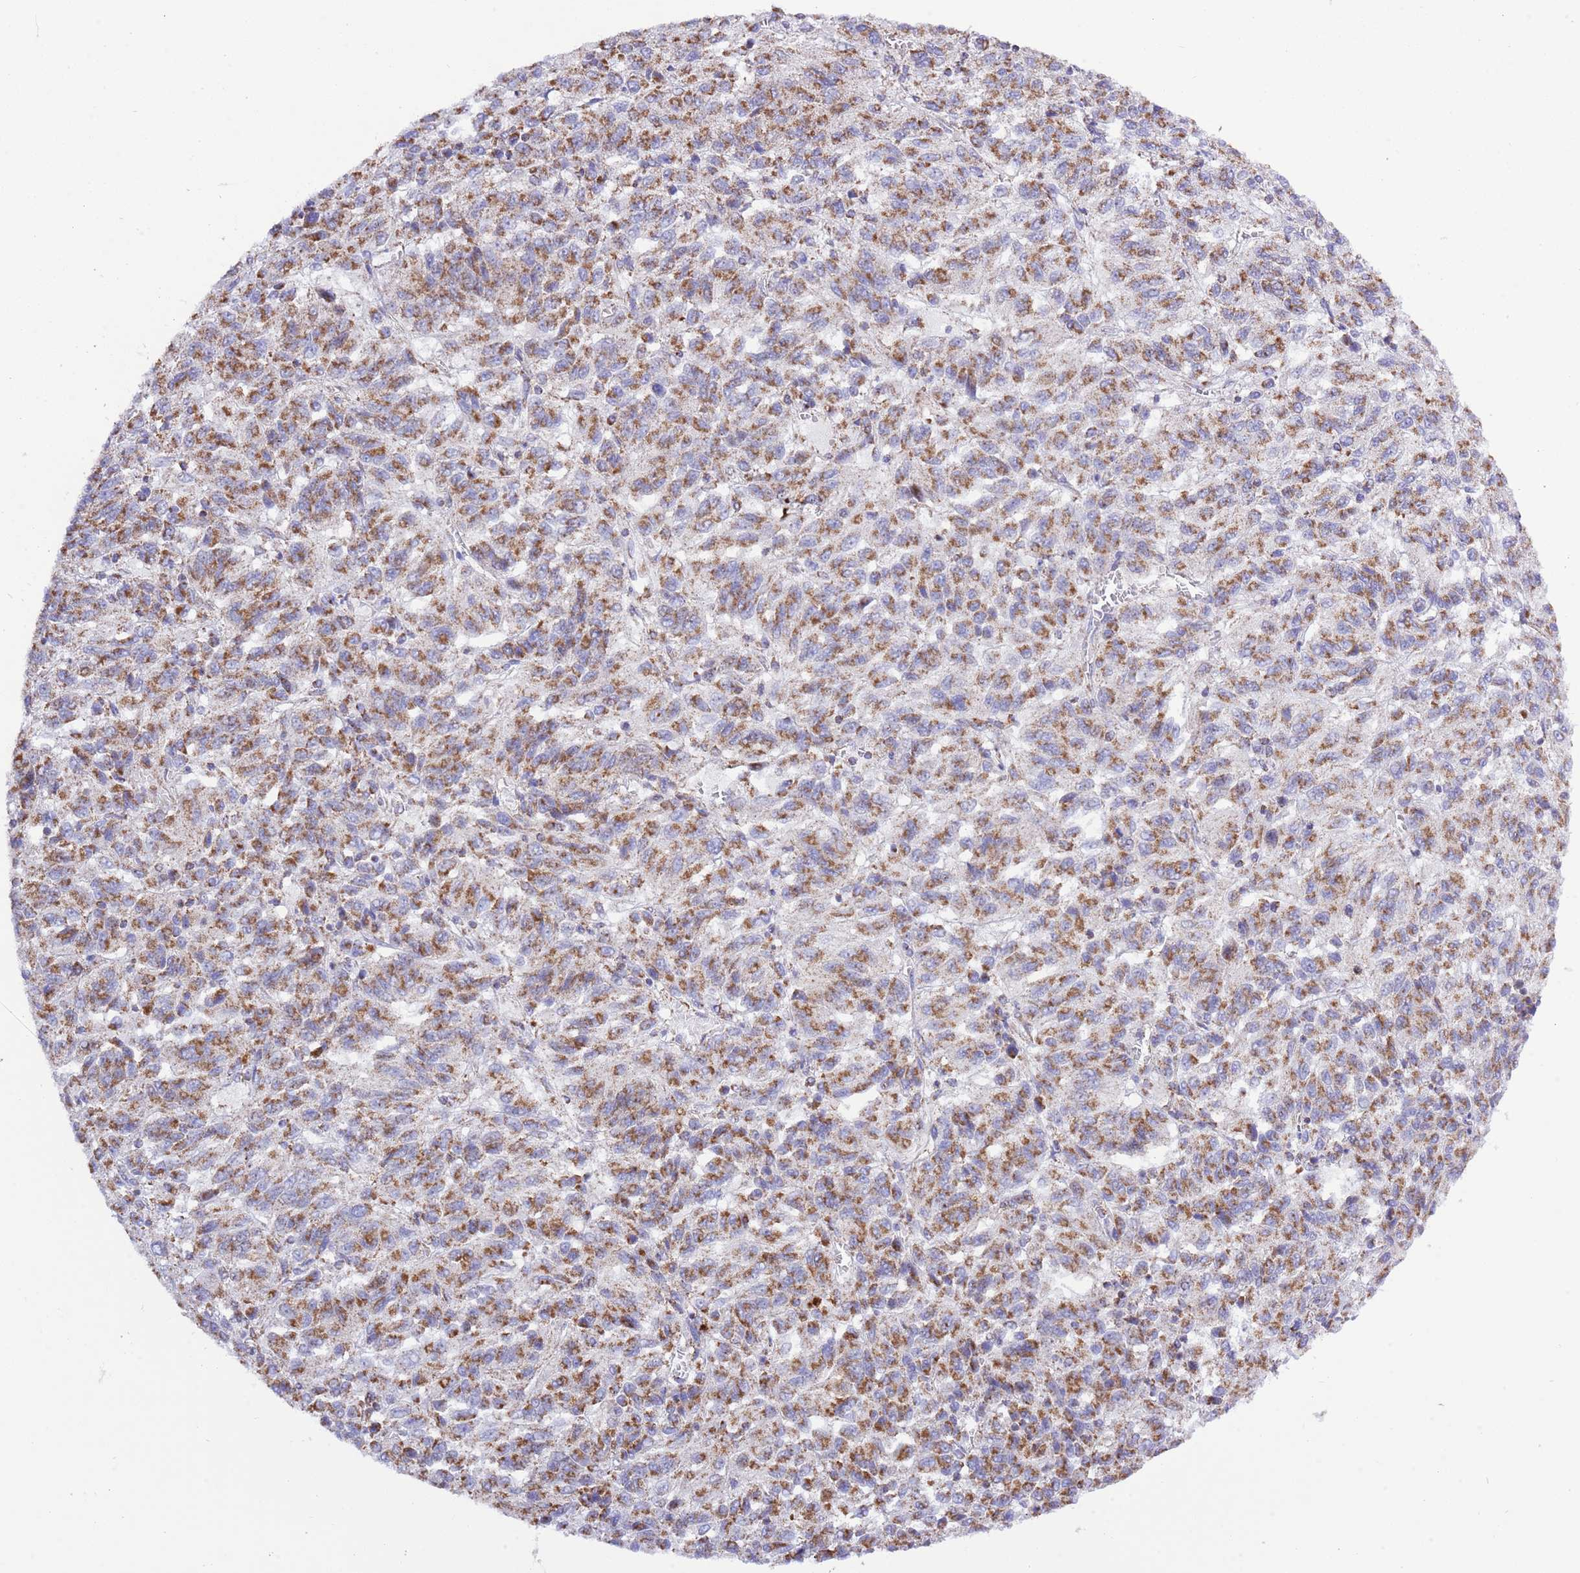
{"staining": {"intensity": "moderate", "quantity": ">75%", "location": "cytoplasmic/membranous"}, "tissue": "melanoma", "cell_type": "Tumor cells", "image_type": "cancer", "snomed": [{"axis": "morphology", "description": "Malignant melanoma, Metastatic site"}, {"axis": "topography", "description": "Lung"}], "caption": "Malignant melanoma (metastatic site) stained with DAB (3,3'-diaminobenzidine) immunohistochemistry (IHC) demonstrates medium levels of moderate cytoplasmic/membranous expression in approximately >75% of tumor cells.", "gene": "TEKTIP1", "patient": {"sex": "male", "age": 64}}